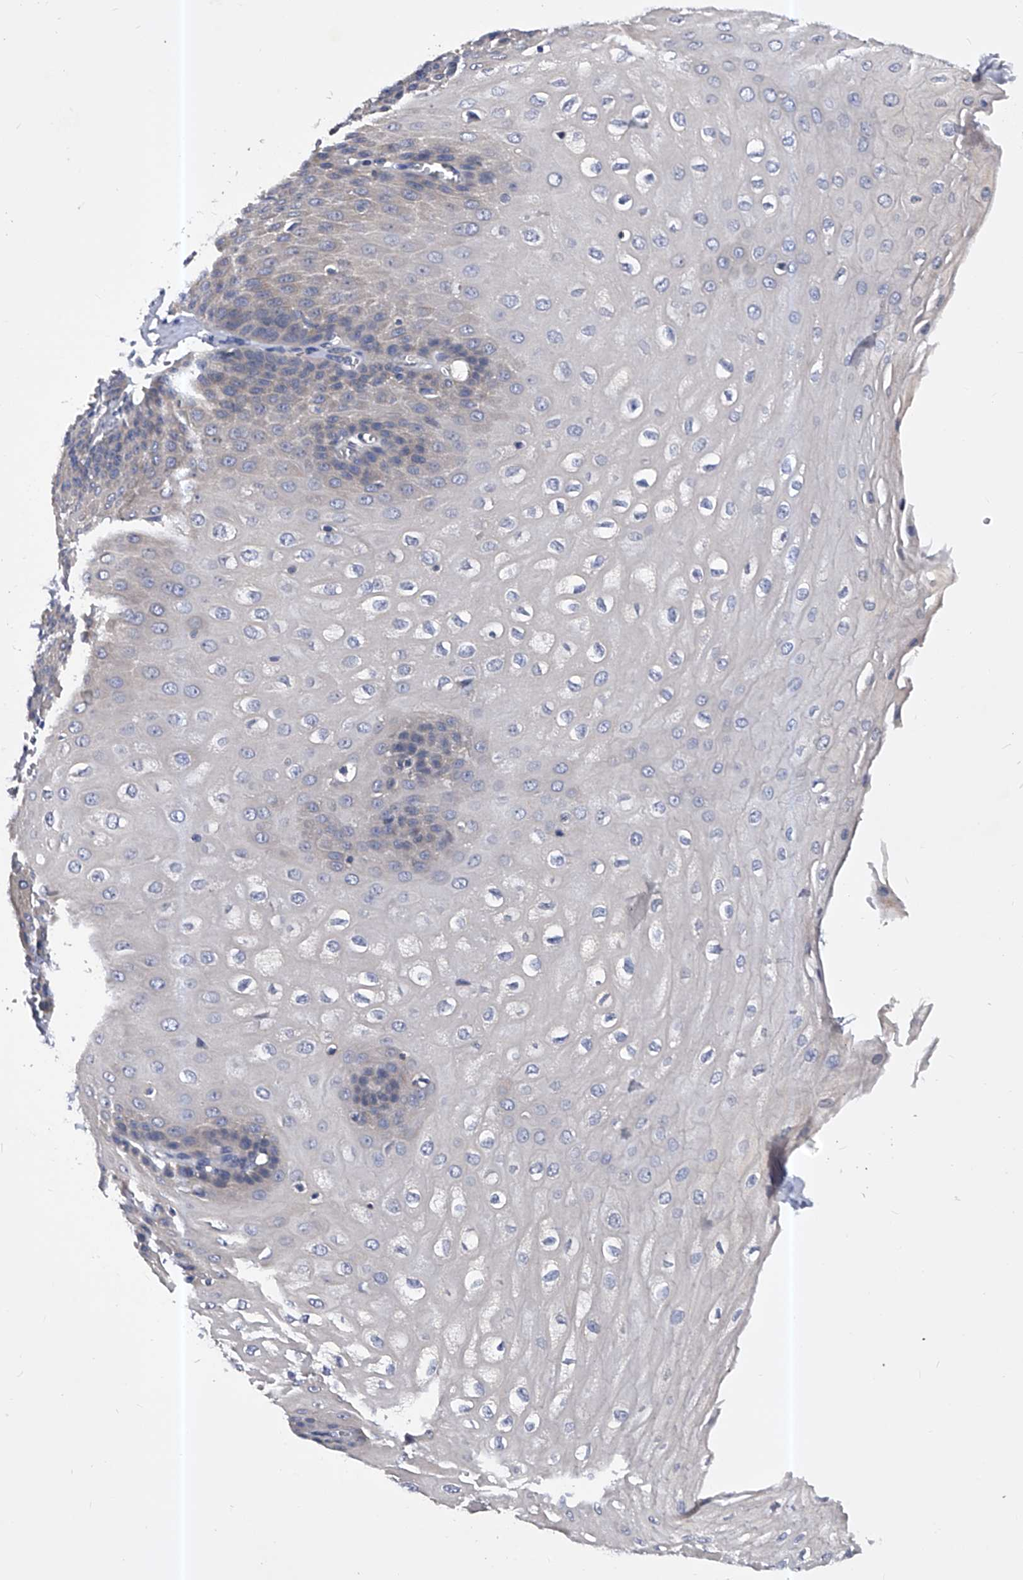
{"staining": {"intensity": "negative", "quantity": "none", "location": "none"}, "tissue": "esophagus", "cell_type": "Squamous epithelial cells", "image_type": "normal", "snomed": [{"axis": "morphology", "description": "Normal tissue, NOS"}, {"axis": "topography", "description": "Esophagus"}], "caption": "Immunohistochemical staining of normal esophagus demonstrates no significant staining in squamous epithelial cells.", "gene": "PPP5C", "patient": {"sex": "male", "age": 60}}